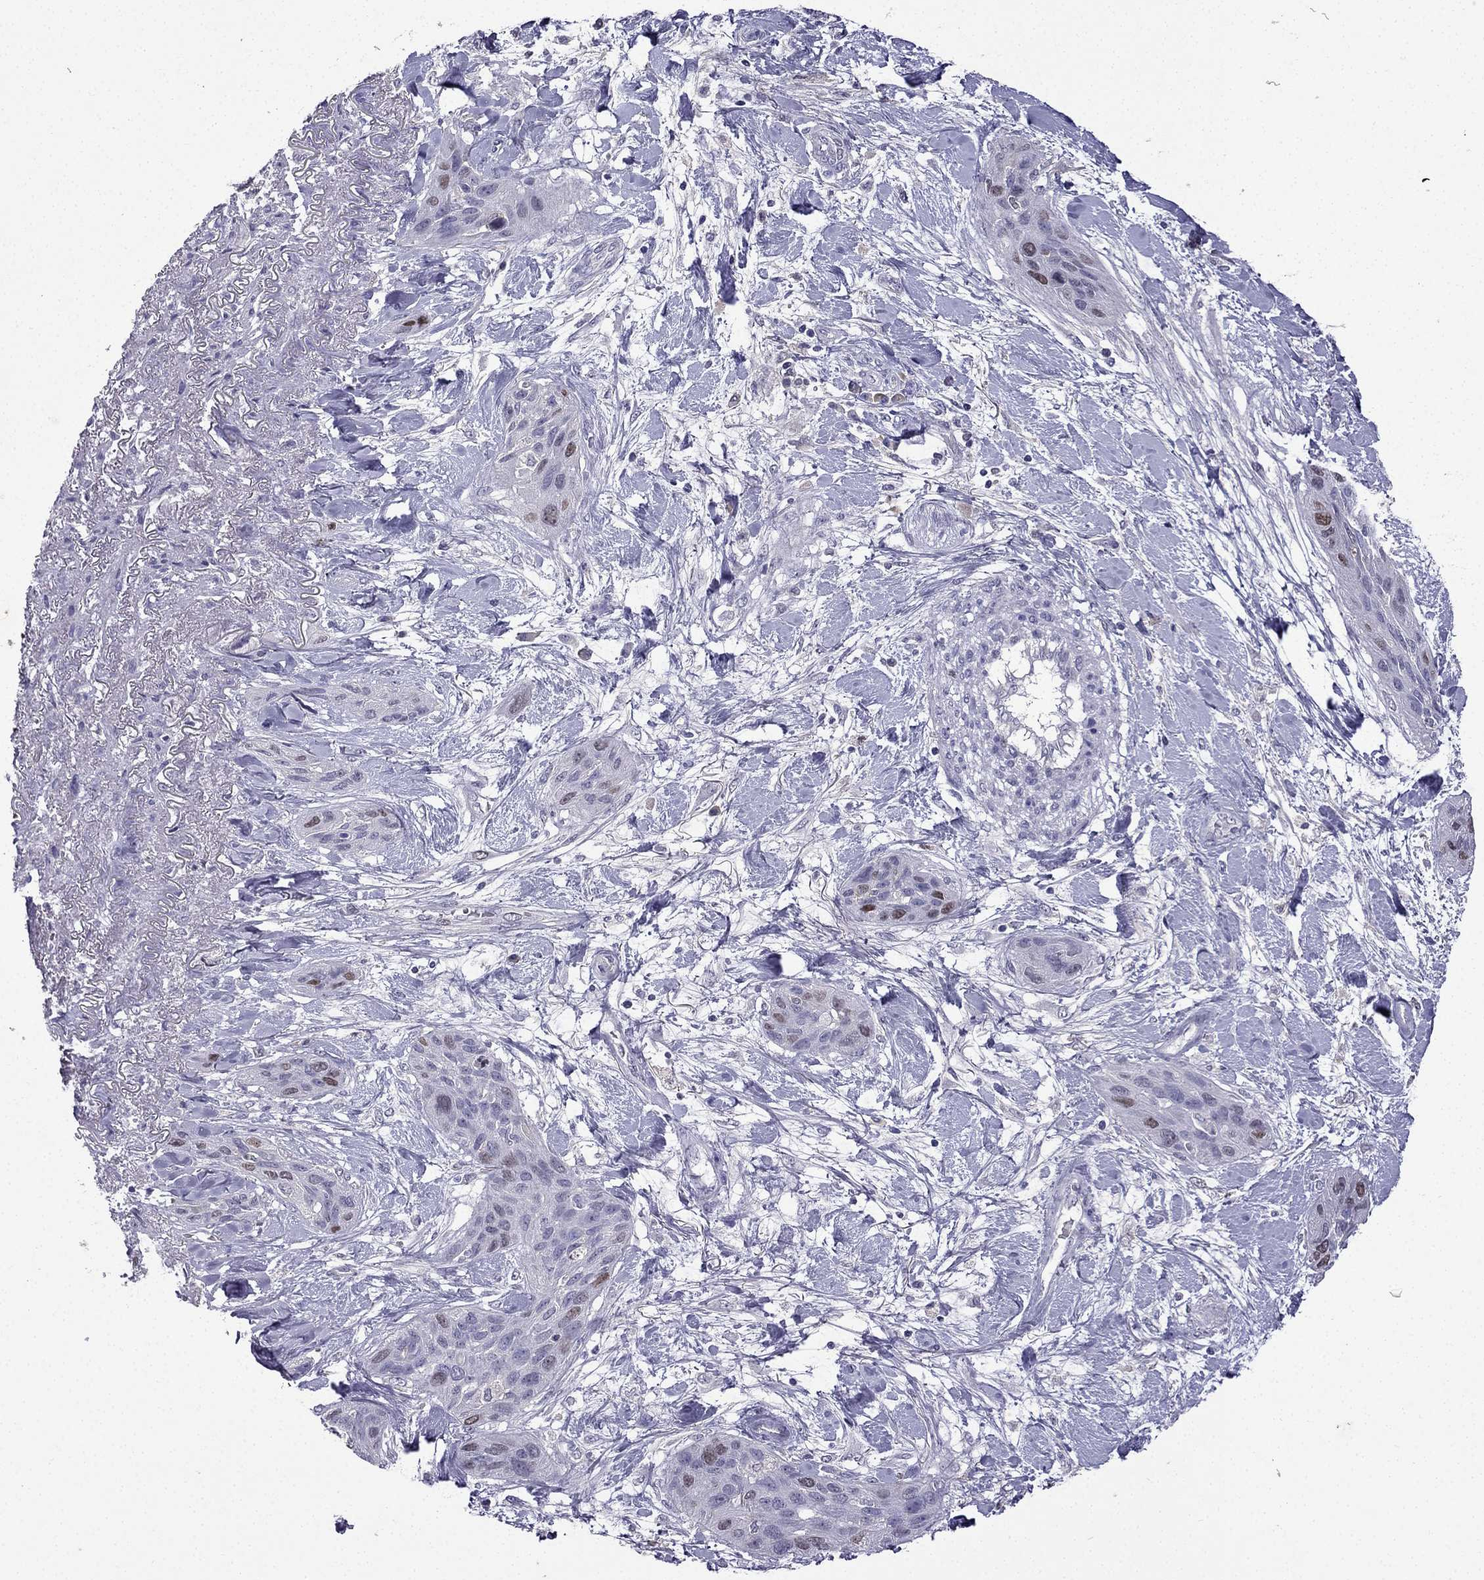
{"staining": {"intensity": "moderate", "quantity": "<25%", "location": "nuclear"}, "tissue": "lung cancer", "cell_type": "Tumor cells", "image_type": "cancer", "snomed": [{"axis": "morphology", "description": "Squamous cell carcinoma, NOS"}, {"axis": "topography", "description": "Lung"}], "caption": "Approximately <25% of tumor cells in human lung cancer (squamous cell carcinoma) demonstrate moderate nuclear protein staining as visualized by brown immunohistochemical staining.", "gene": "UHRF1", "patient": {"sex": "female", "age": 70}}